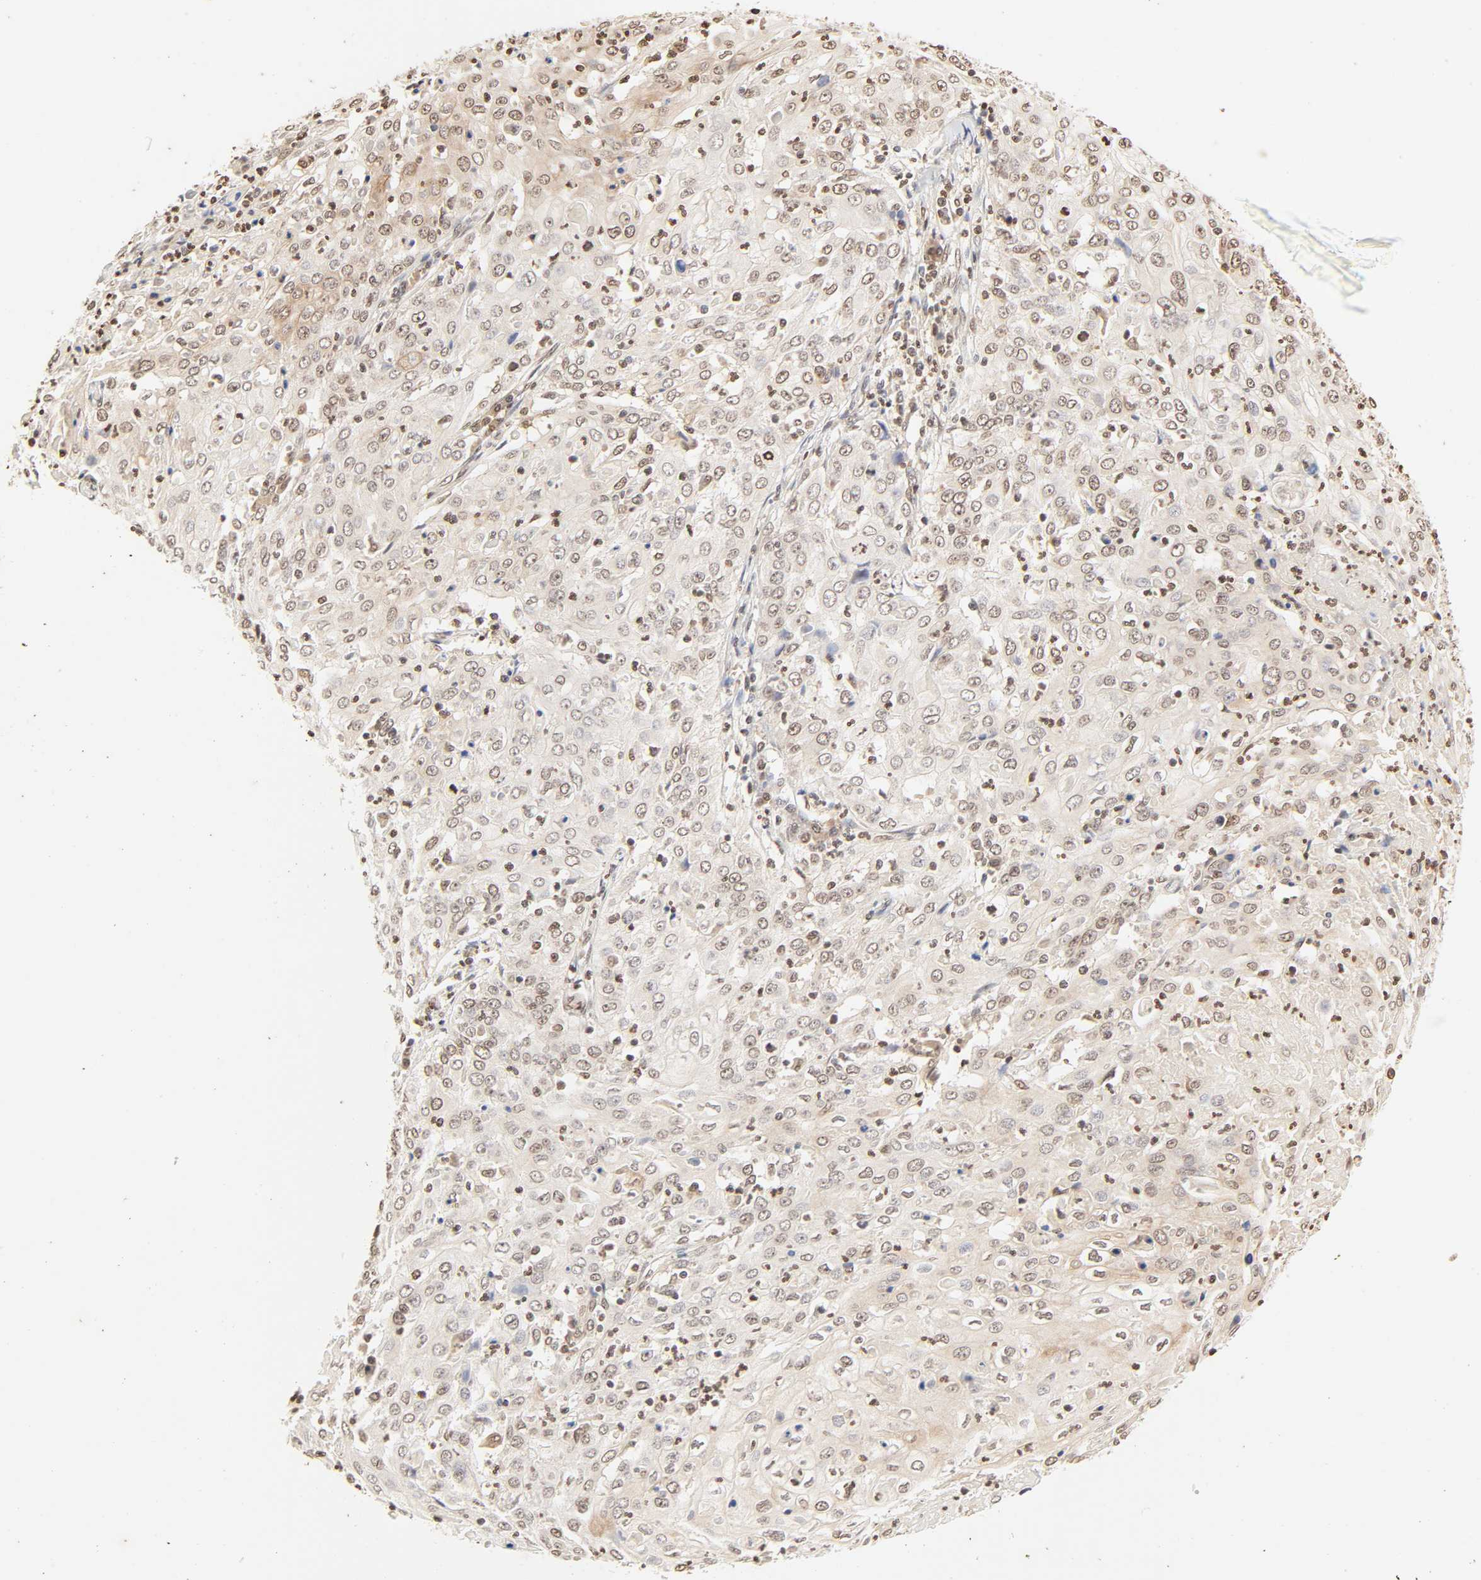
{"staining": {"intensity": "moderate", "quantity": "25%-75%", "location": "cytoplasmic/membranous,nuclear"}, "tissue": "cervical cancer", "cell_type": "Tumor cells", "image_type": "cancer", "snomed": [{"axis": "morphology", "description": "Squamous cell carcinoma, NOS"}, {"axis": "topography", "description": "Cervix"}], "caption": "This micrograph shows immunohistochemistry staining of human cervical cancer (squamous cell carcinoma), with medium moderate cytoplasmic/membranous and nuclear expression in about 25%-75% of tumor cells.", "gene": "TBL1X", "patient": {"sex": "female", "age": 39}}